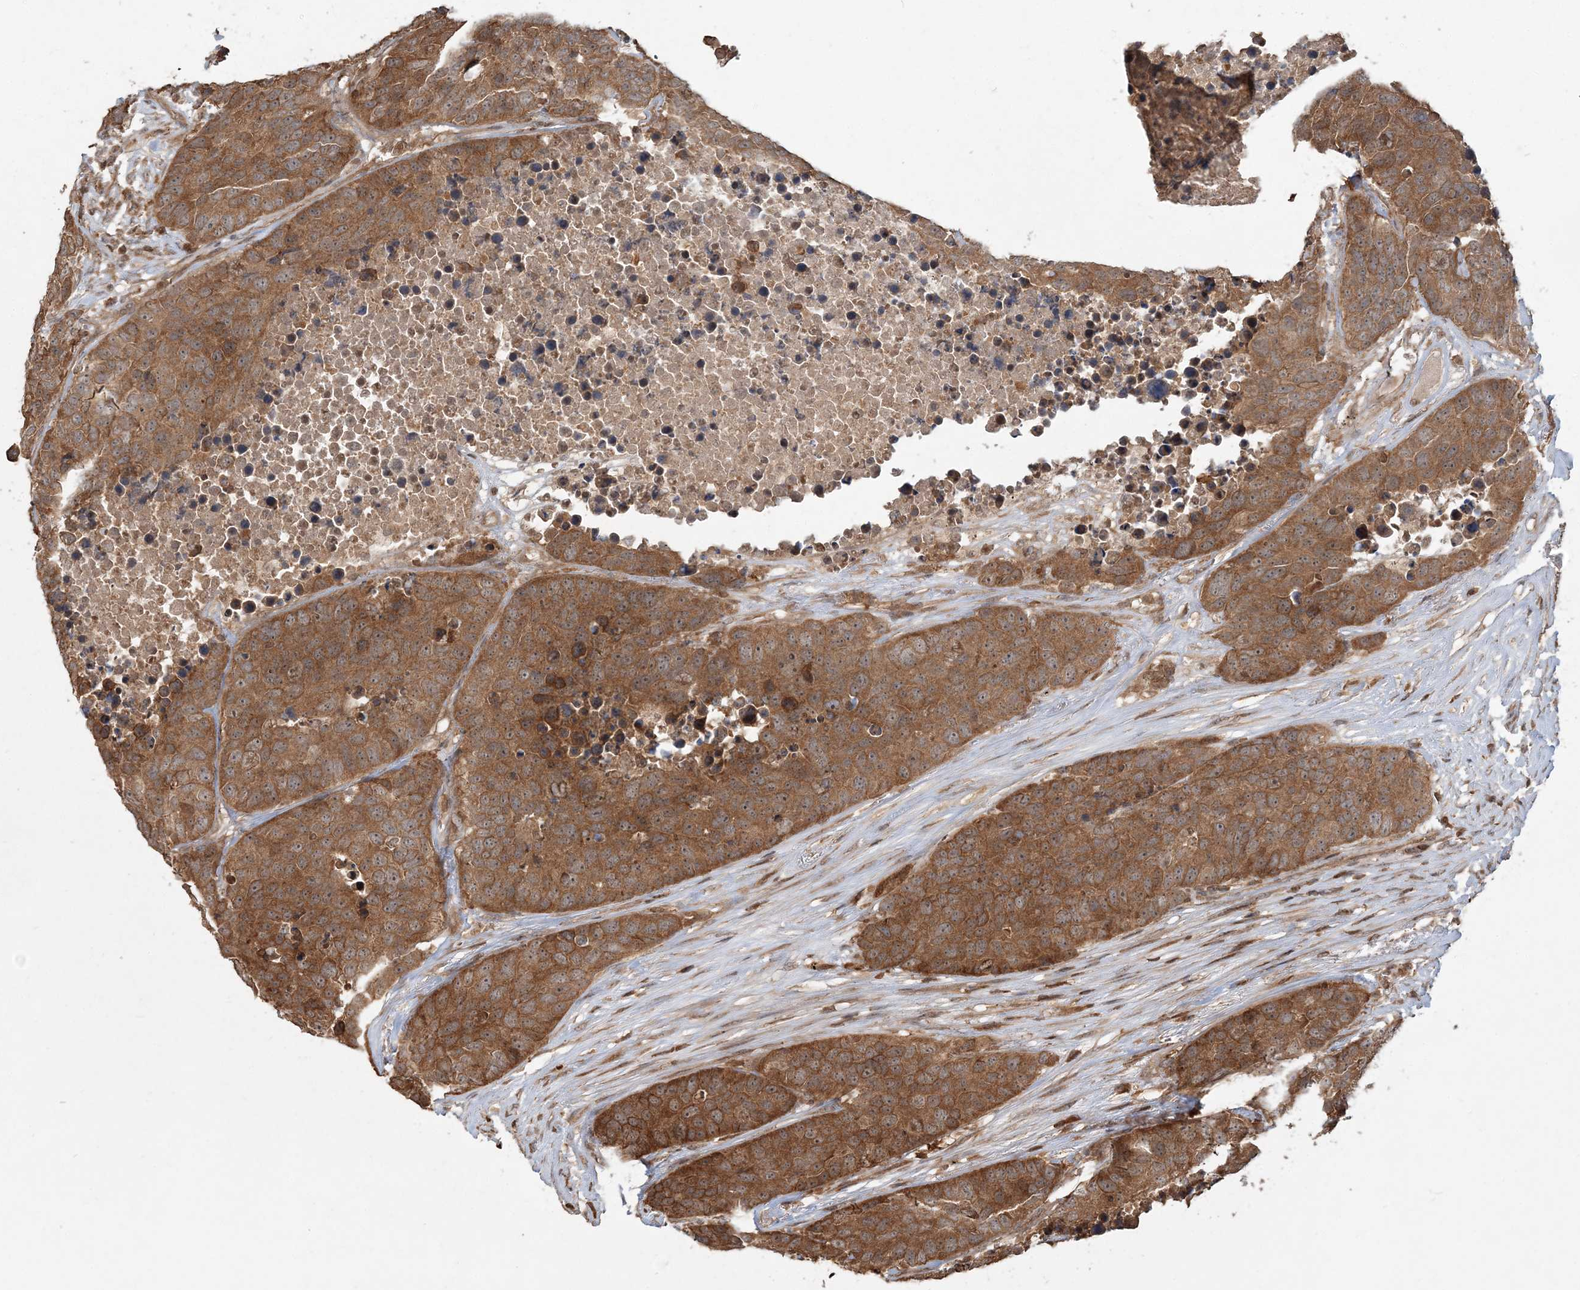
{"staining": {"intensity": "moderate", "quantity": ">75%", "location": "cytoplasmic/membranous"}, "tissue": "carcinoid", "cell_type": "Tumor cells", "image_type": "cancer", "snomed": [{"axis": "morphology", "description": "Carcinoid, malignant, NOS"}, {"axis": "topography", "description": "Lung"}], "caption": "Carcinoid stained for a protein (brown) exhibits moderate cytoplasmic/membranous positive positivity in about >75% of tumor cells.", "gene": "CAB39", "patient": {"sex": "male", "age": 60}}